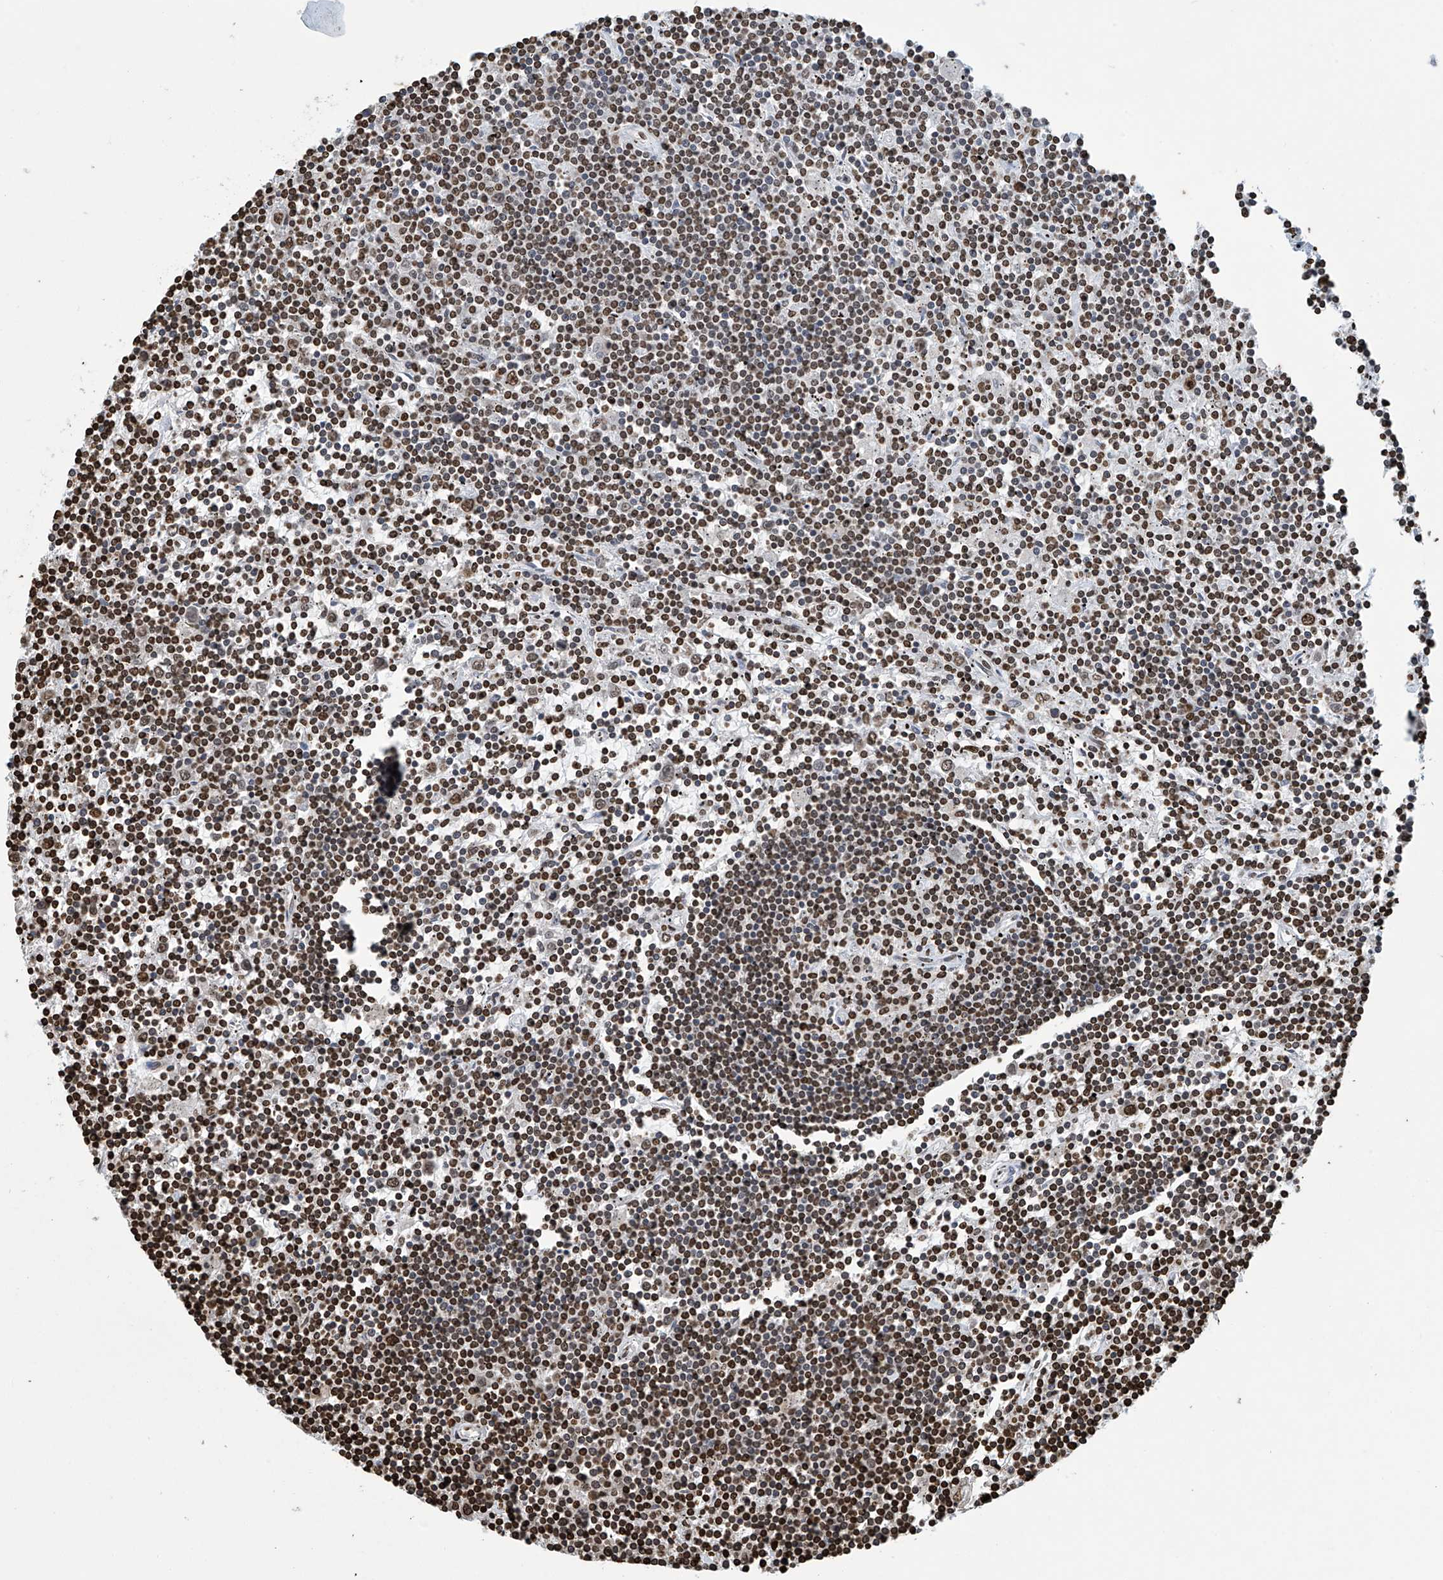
{"staining": {"intensity": "moderate", "quantity": ">75%", "location": "nuclear"}, "tissue": "lymphoma", "cell_type": "Tumor cells", "image_type": "cancer", "snomed": [{"axis": "morphology", "description": "Malignant lymphoma, non-Hodgkin's type, Low grade"}, {"axis": "topography", "description": "Spleen"}], "caption": "Immunohistochemical staining of human lymphoma shows medium levels of moderate nuclear staining in about >75% of tumor cells.", "gene": "DPPA2", "patient": {"sex": "male", "age": 76}}